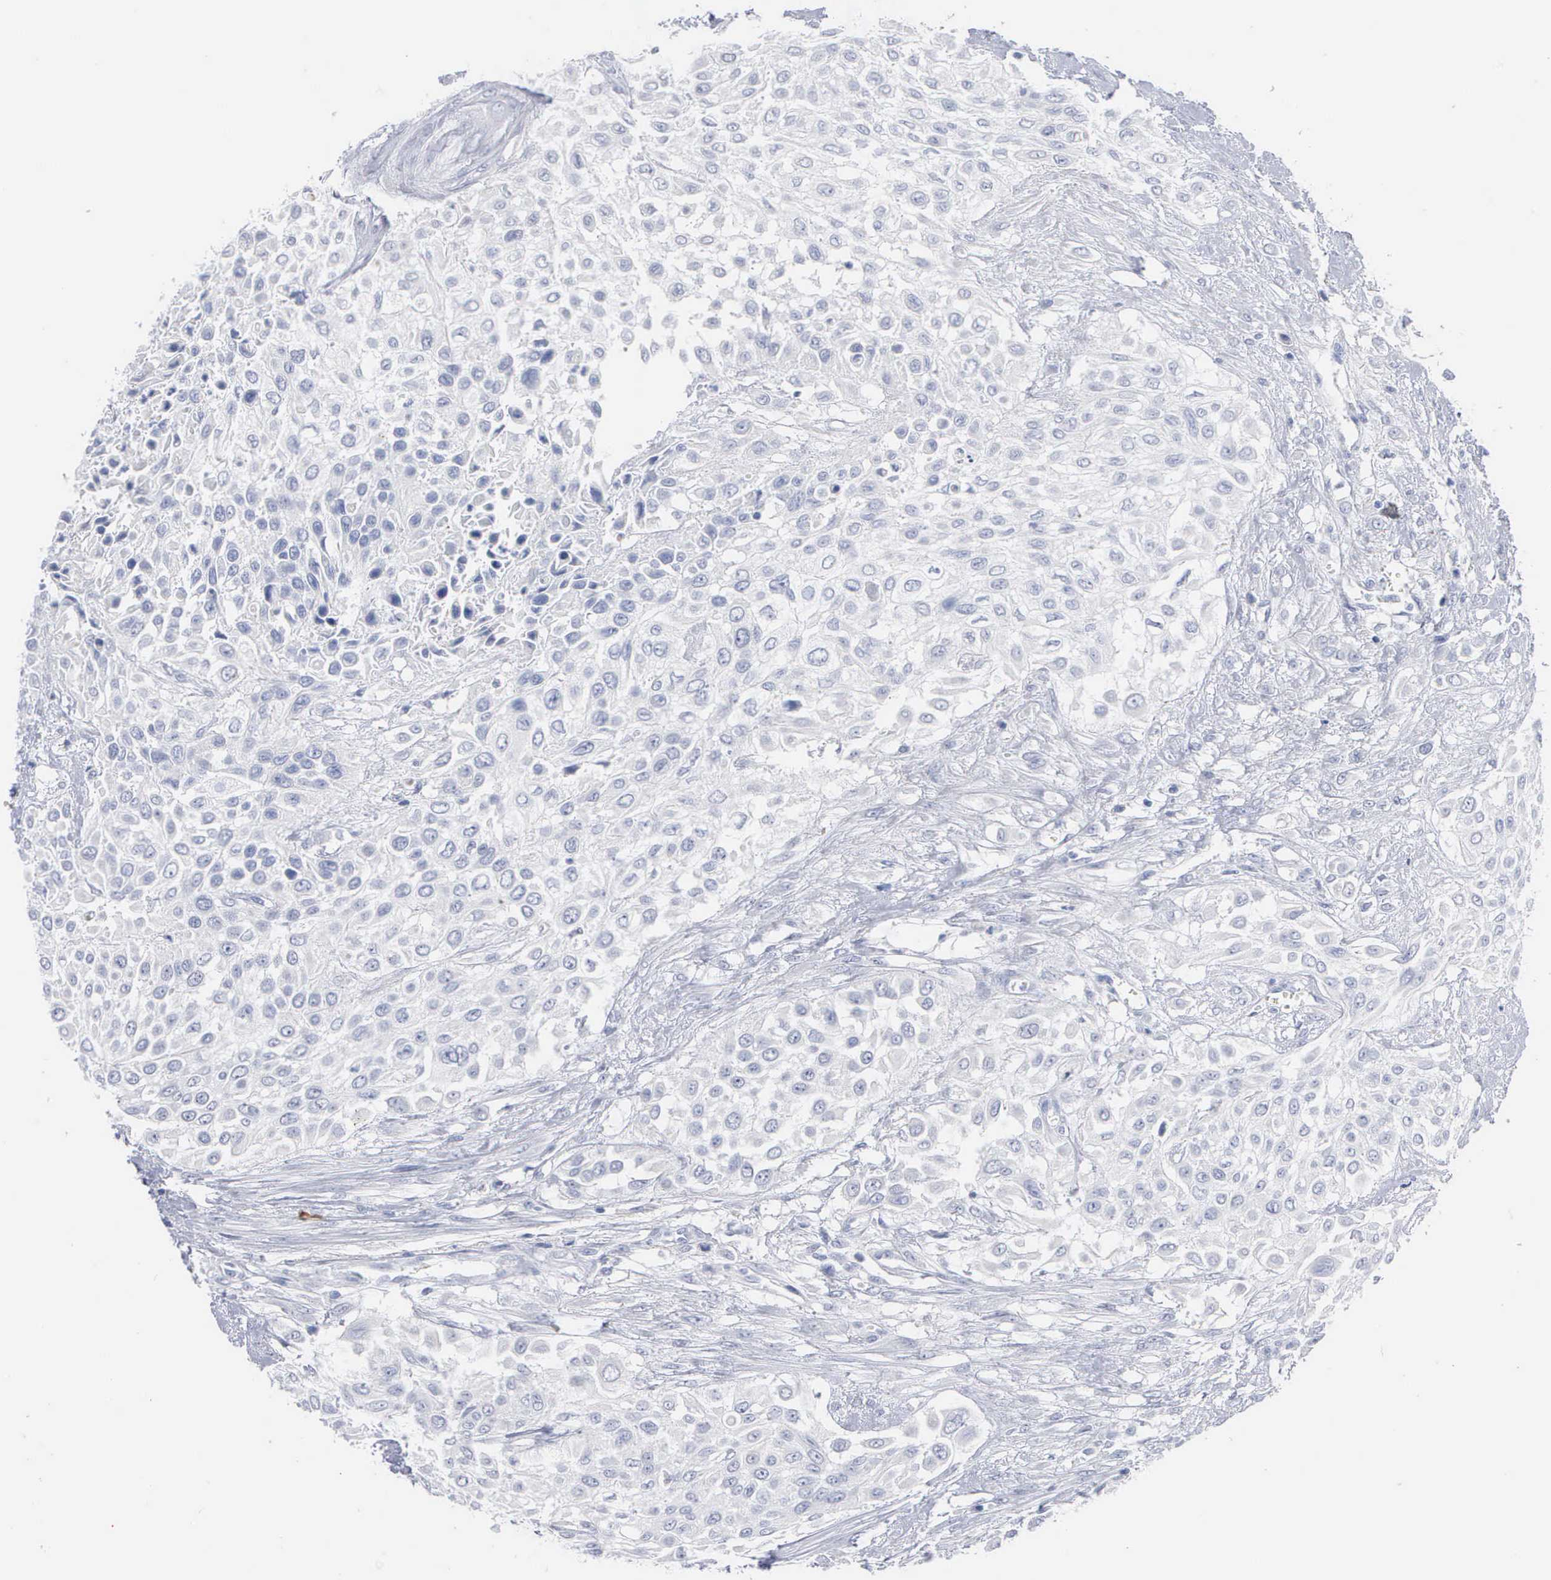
{"staining": {"intensity": "negative", "quantity": "none", "location": "none"}, "tissue": "urothelial cancer", "cell_type": "Tumor cells", "image_type": "cancer", "snomed": [{"axis": "morphology", "description": "Urothelial carcinoma, High grade"}, {"axis": "topography", "description": "Urinary bladder"}], "caption": "Immunohistochemistry (IHC) micrograph of neoplastic tissue: human urothelial cancer stained with DAB (3,3'-diaminobenzidine) demonstrates no significant protein positivity in tumor cells. (Stains: DAB (3,3'-diaminobenzidine) IHC with hematoxylin counter stain, Microscopy: brightfield microscopy at high magnification).", "gene": "ASPHD2", "patient": {"sex": "male", "age": 57}}